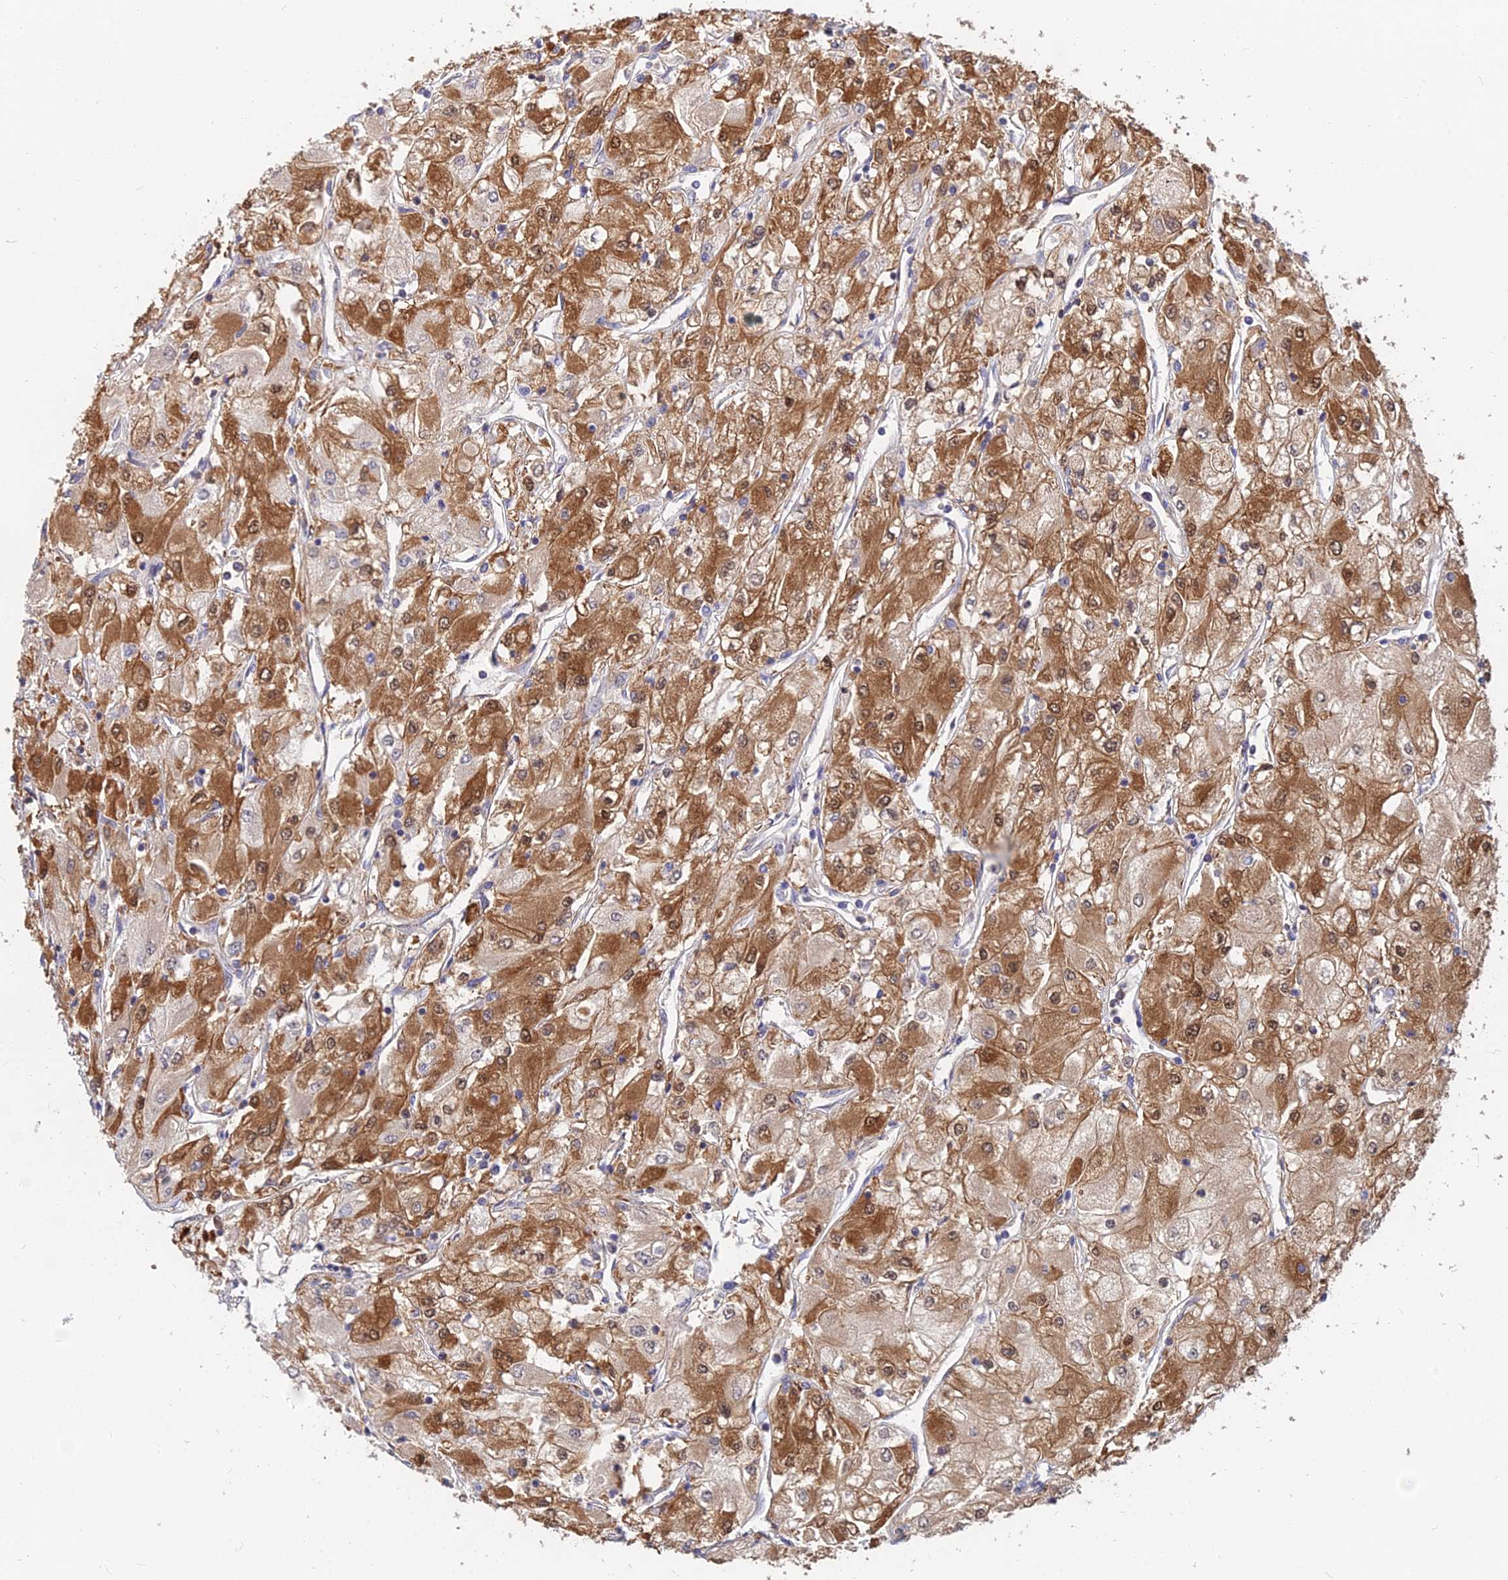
{"staining": {"intensity": "moderate", "quantity": ">75%", "location": "cytoplasmic/membranous,nuclear"}, "tissue": "renal cancer", "cell_type": "Tumor cells", "image_type": "cancer", "snomed": [{"axis": "morphology", "description": "Adenocarcinoma, NOS"}, {"axis": "topography", "description": "Kidney"}], "caption": "The micrograph displays a brown stain indicating the presence of a protein in the cytoplasmic/membranous and nuclear of tumor cells in renal cancer (adenocarcinoma).", "gene": "B3GALT4", "patient": {"sex": "male", "age": 80}}